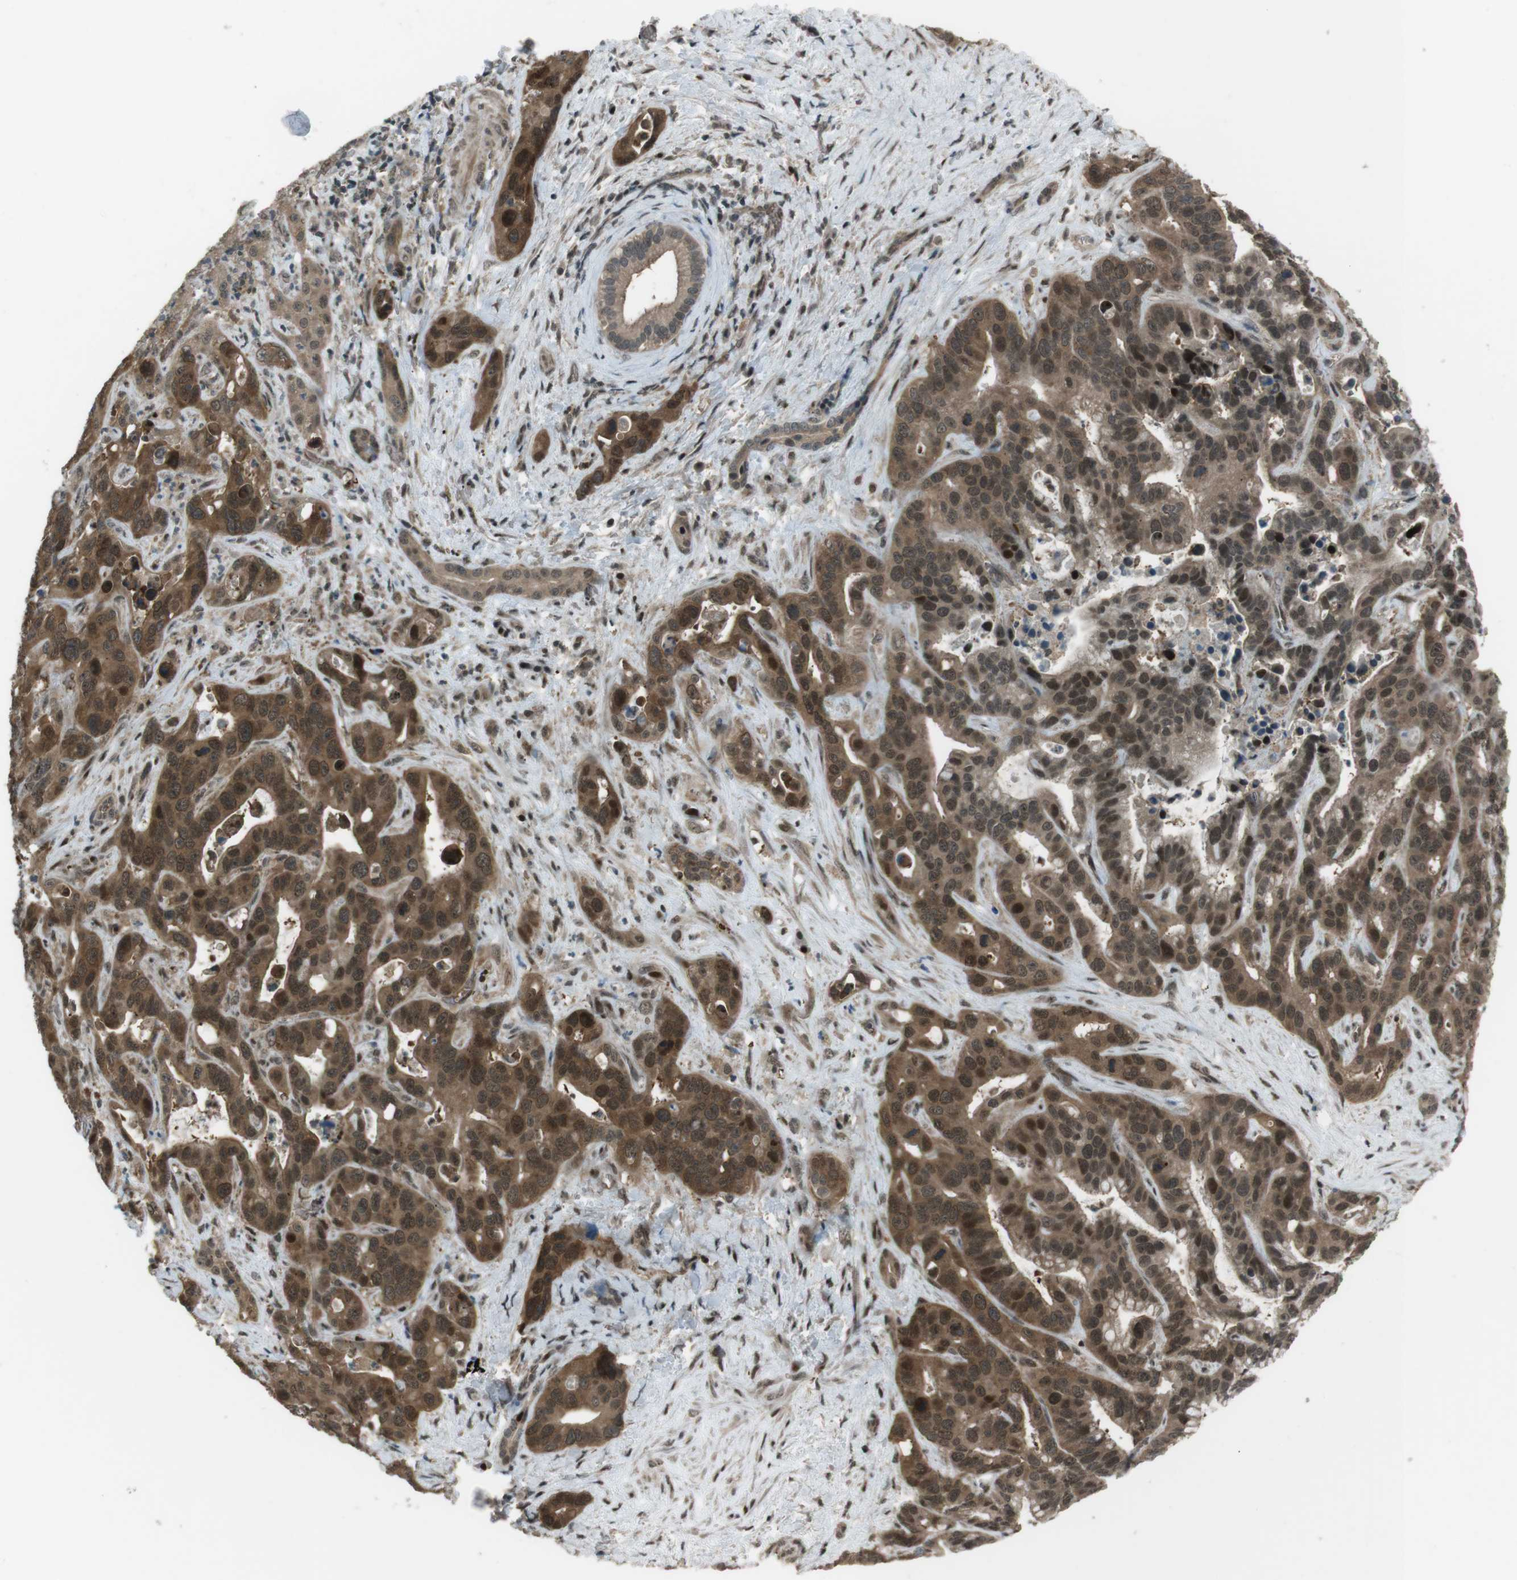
{"staining": {"intensity": "strong", "quantity": ">75%", "location": "cytoplasmic/membranous,nuclear"}, "tissue": "liver cancer", "cell_type": "Tumor cells", "image_type": "cancer", "snomed": [{"axis": "morphology", "description": "Cholangiocarcinoma"}, {"axis": "topography", "description": "Liver"}], "caption": "Liver cancer (cholangiocarcinoma) tissue exhibits strong cytoplasmic/membranous and nuclear positivity in approximately >75% of tumor cells, visualized by immunohistochemistry. The protein of interest is stained brown, and the nuclei are stained in blue (DAB (3,3'-diaminobenzidine) IHC with brightfield microscopy, high magnification).", "gene": "SLITRK5", "patient": {"sex": "female", "age": 65}}